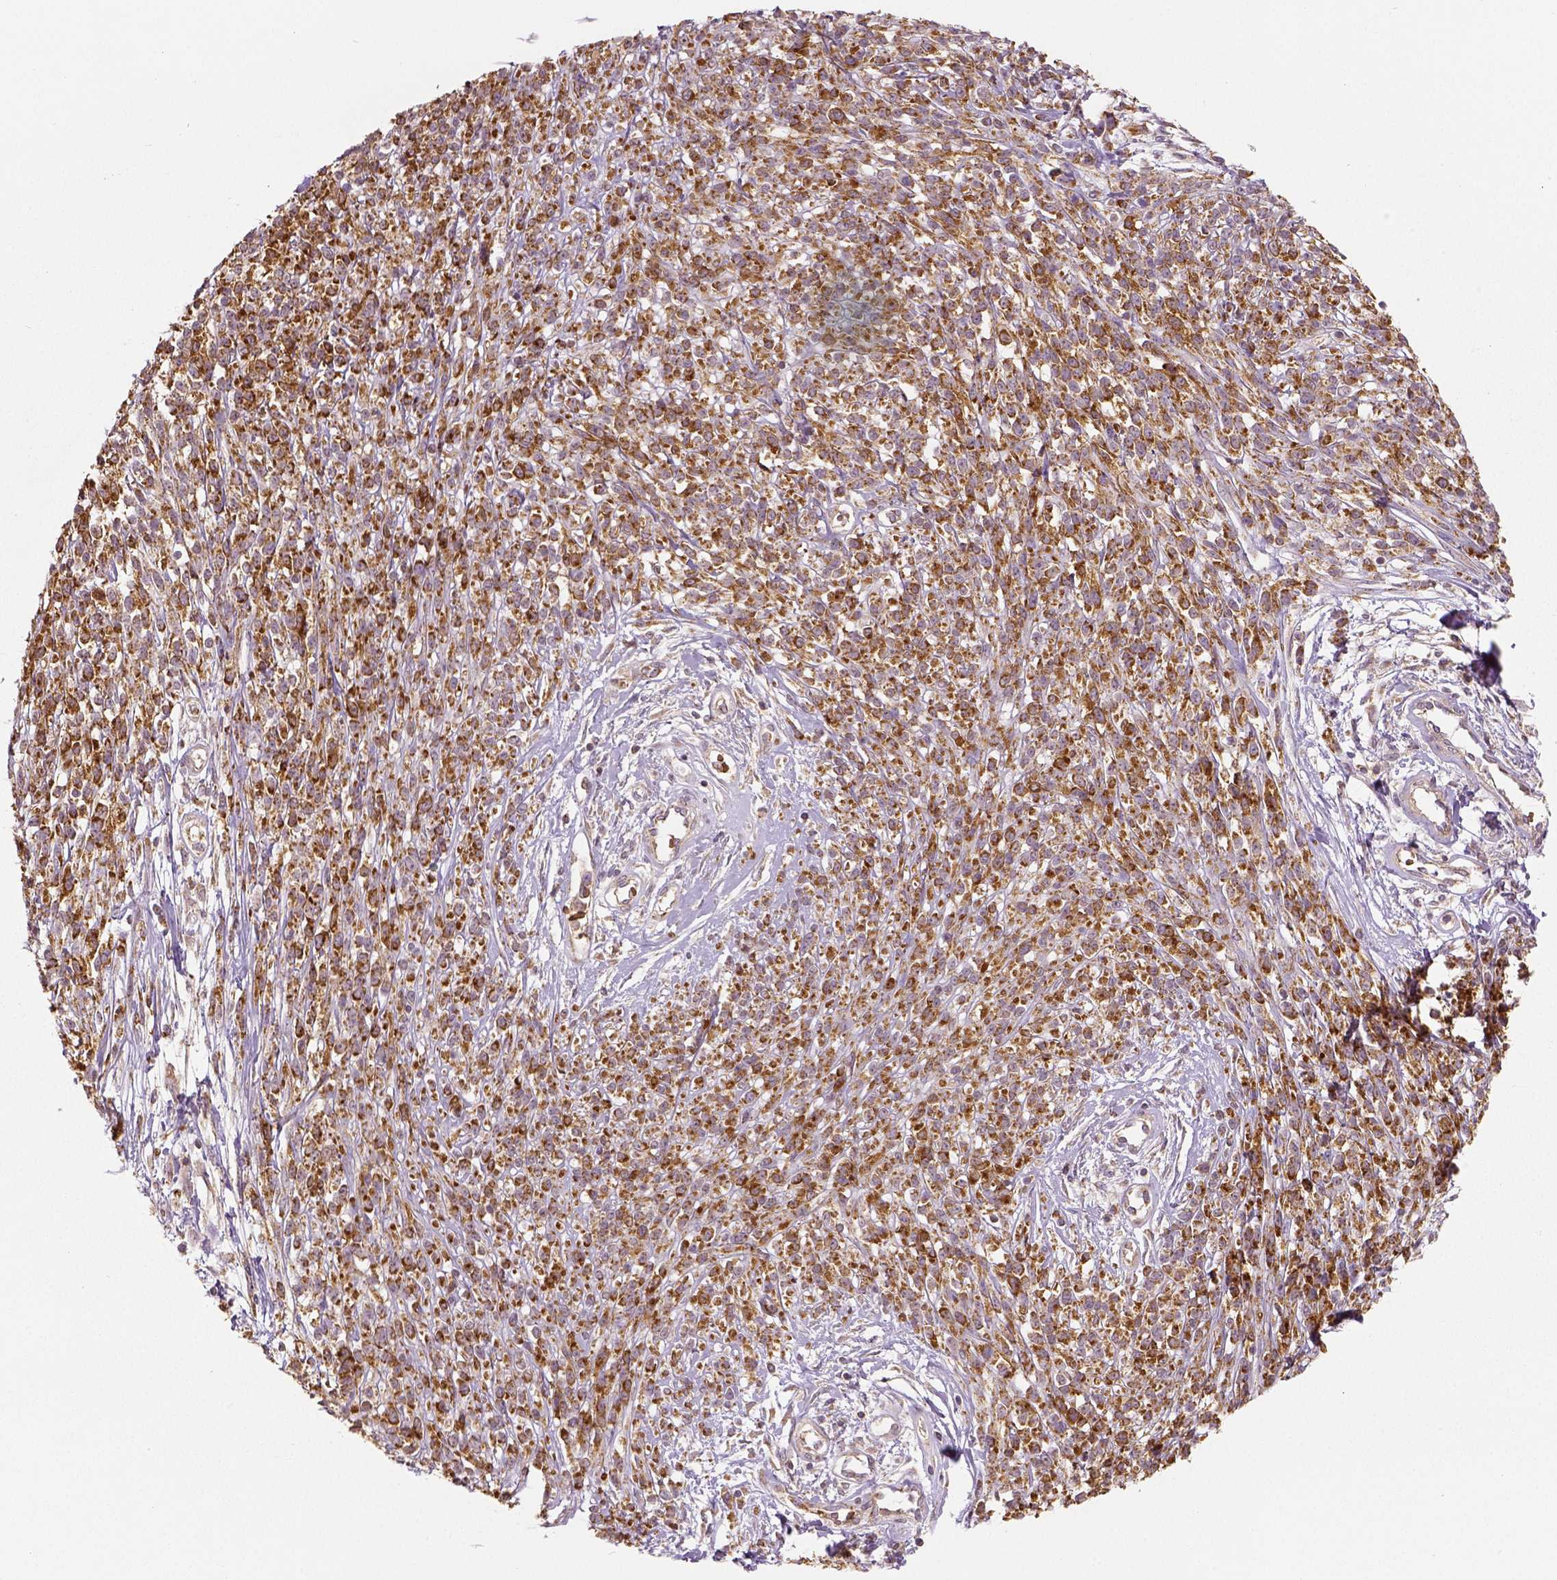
{"staining": {"intensity": "moderate", "quantity": ">75%", "location": "cytoplasmic/membranous"}, "tissue": "melanoma", "cell_type": "Tumor cells", "image_type": "cancer", "snomed": [{"axis": "morphology", "description": "Malignant melanoma, NOS"}, {"axis": "topography", "description": "Skin"}, {"axis": "topography", "description": "Skin of trunk"}], "caption": "The photomicrograph demonstrates immunohistochemical staining of malignant melanoma. There is moderate cytoplasmic/membranous staining is identified in approximately >75% of tumor cells. (Stains: DAB (3,3'-diaminobenzidine) in brown, nuclei in blue, Microscopy: brightfield microscopy at high magnification).", "gene": "PGAM5", "patient": {"sex": "male", "age": 74}}